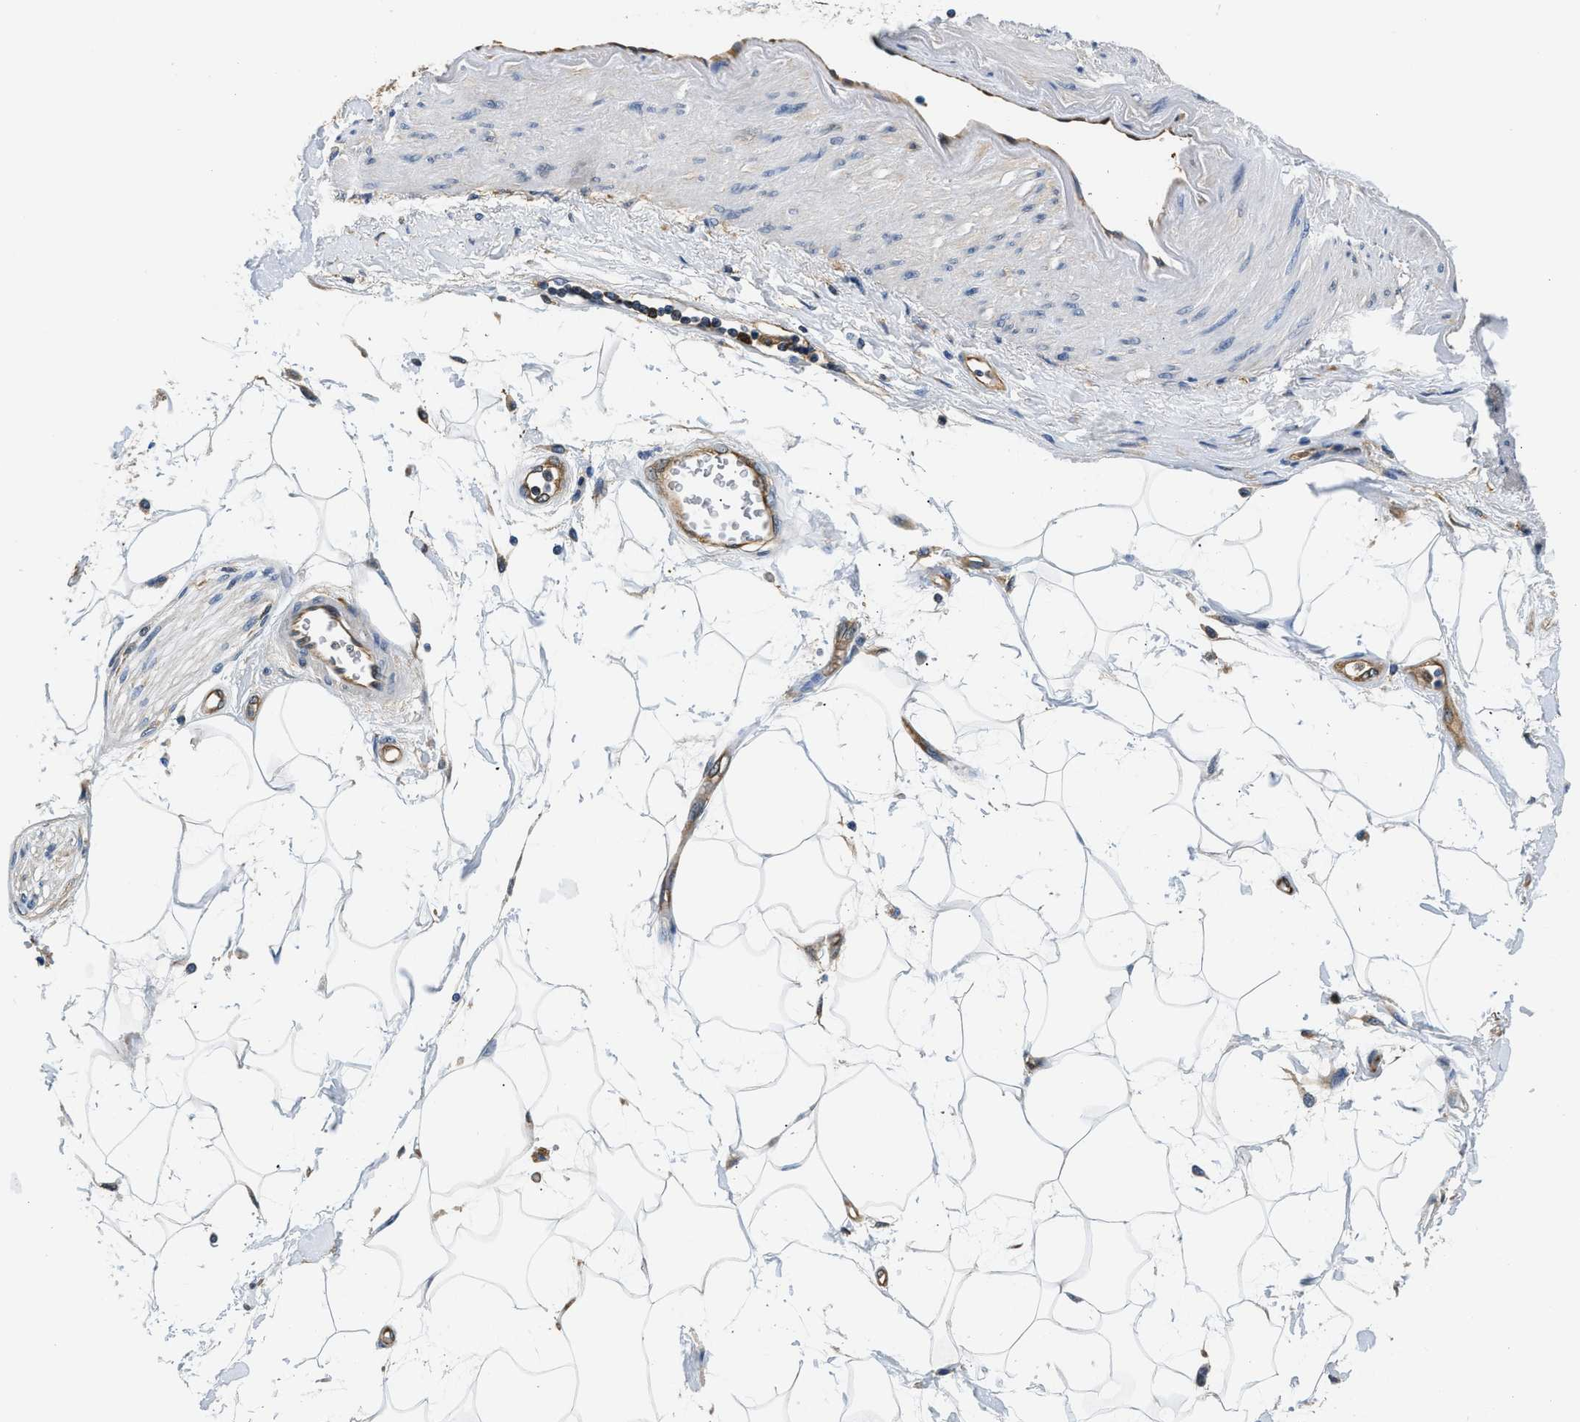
{"staining": {"intensity": "weak", "quantity": "25%-75%", "location": "cytoplasmic/membranous"}, "tissue": "adipose tissue", "cell_type": "Adipocytes", "image_type": "normal", "snomed": [{"axis": "morphology", "description": "Normal tissue, NOS"}, {"axis": "morphology", "description": "Adenocarcinoma, NOS"}, {"axis": "topography", "description": "Duodenum"}, {"axis": "topography", "description": "Peripheral nerve tissue"}], "caption": "A brown stain shows weak cytoplasmic/membranous expression of a protein in adipocytes of normal adipose tissue.", "gene": "PPP2R1B", "patient": {"sex": "female", "age": 60}}